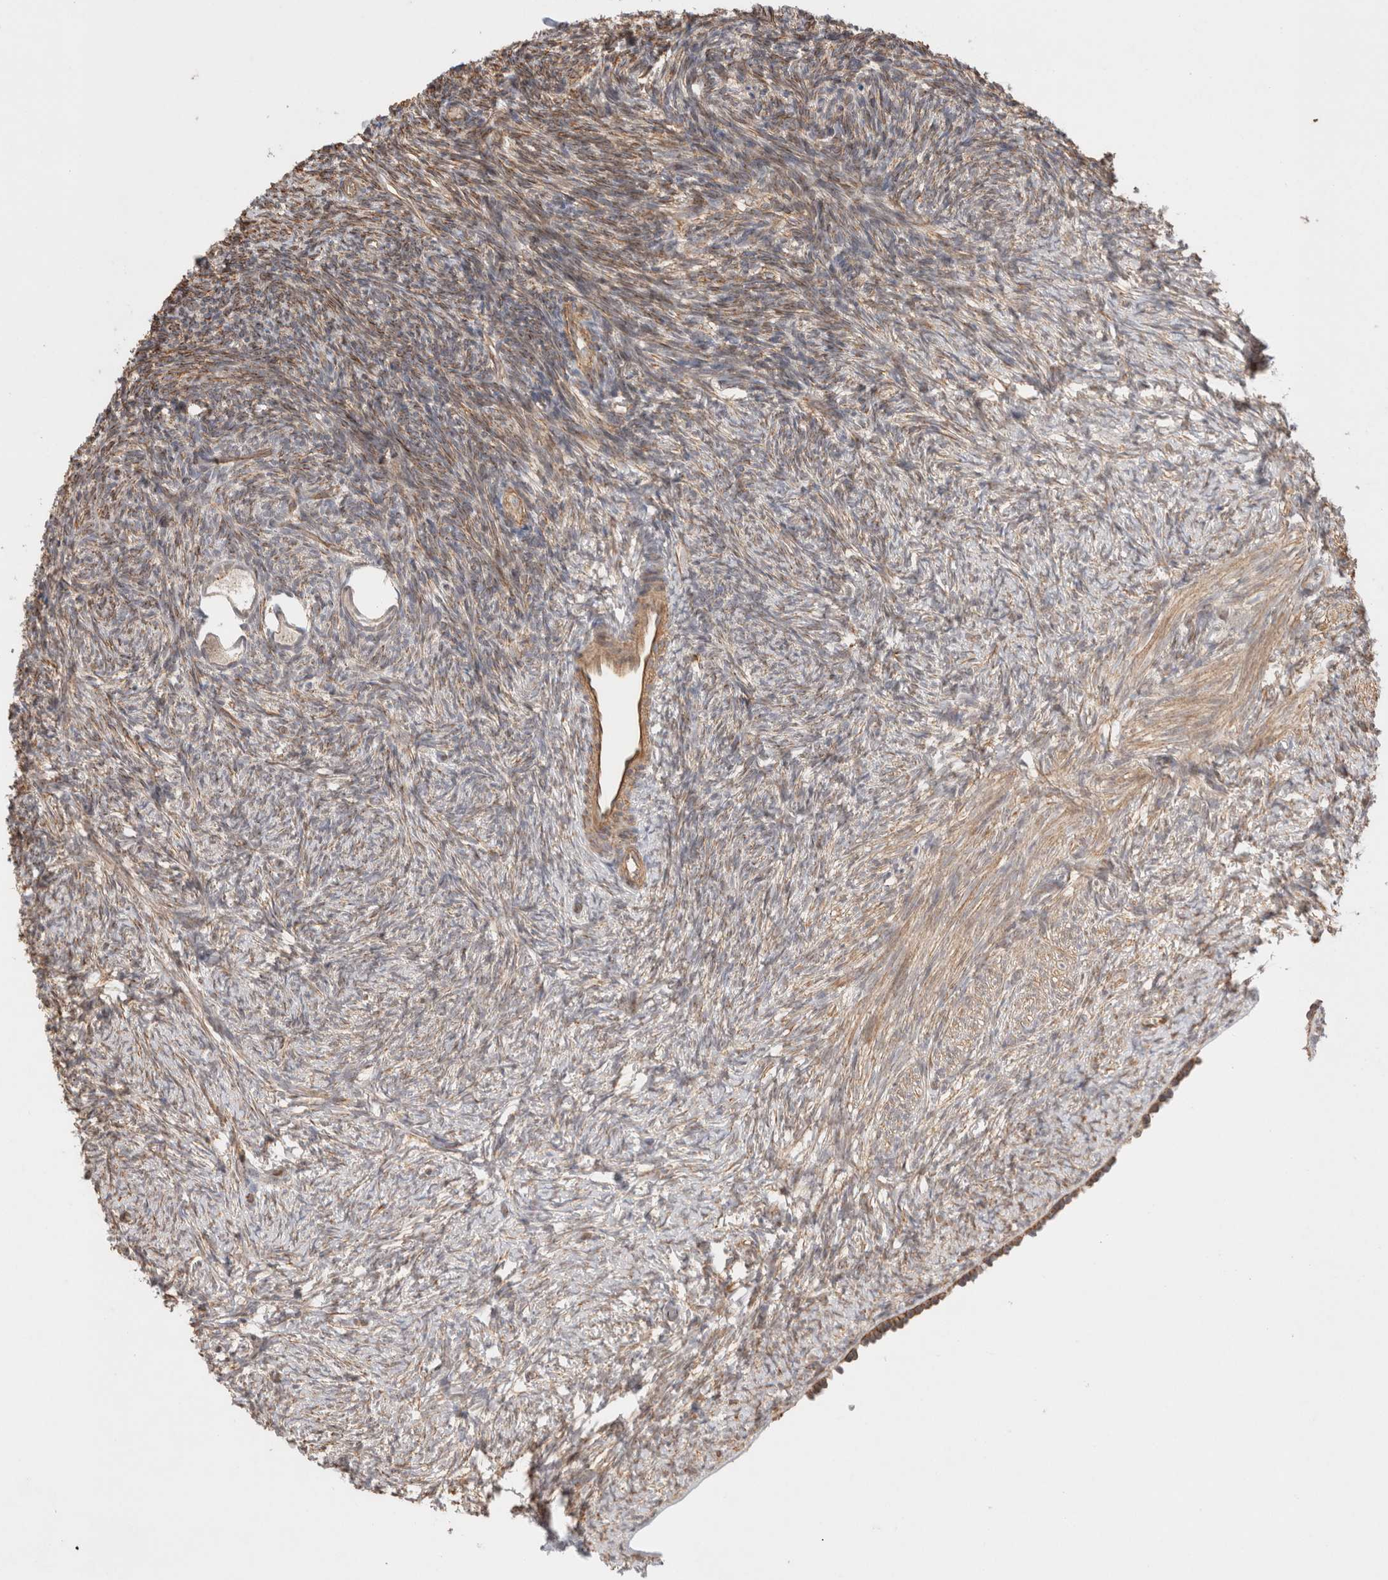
{"staining": {"intensity": "weak", "quantity": ">75%", "location": "cytoplasmic/membranous"}, "tissue": "ovary", "cell_type": "Follicle cells", "image_type": "normal", "snomed": [{"axis": "morphology", "description": "Normal tissue, NOS"}, {"axis": "topography", "description": "Ovary"}], "caption": "Immunohistochemistry (IHC) (DAB) staining of benign ovary exhibits weak cytoplasmic/membranous protein staining in about >75% of follicle cells. Immunohistochemistry (IHC) stains the protein in brown and the nuclei are stained blue.", "gene": "CAAP1", "patient": {"sex": "female", "age": 34}}